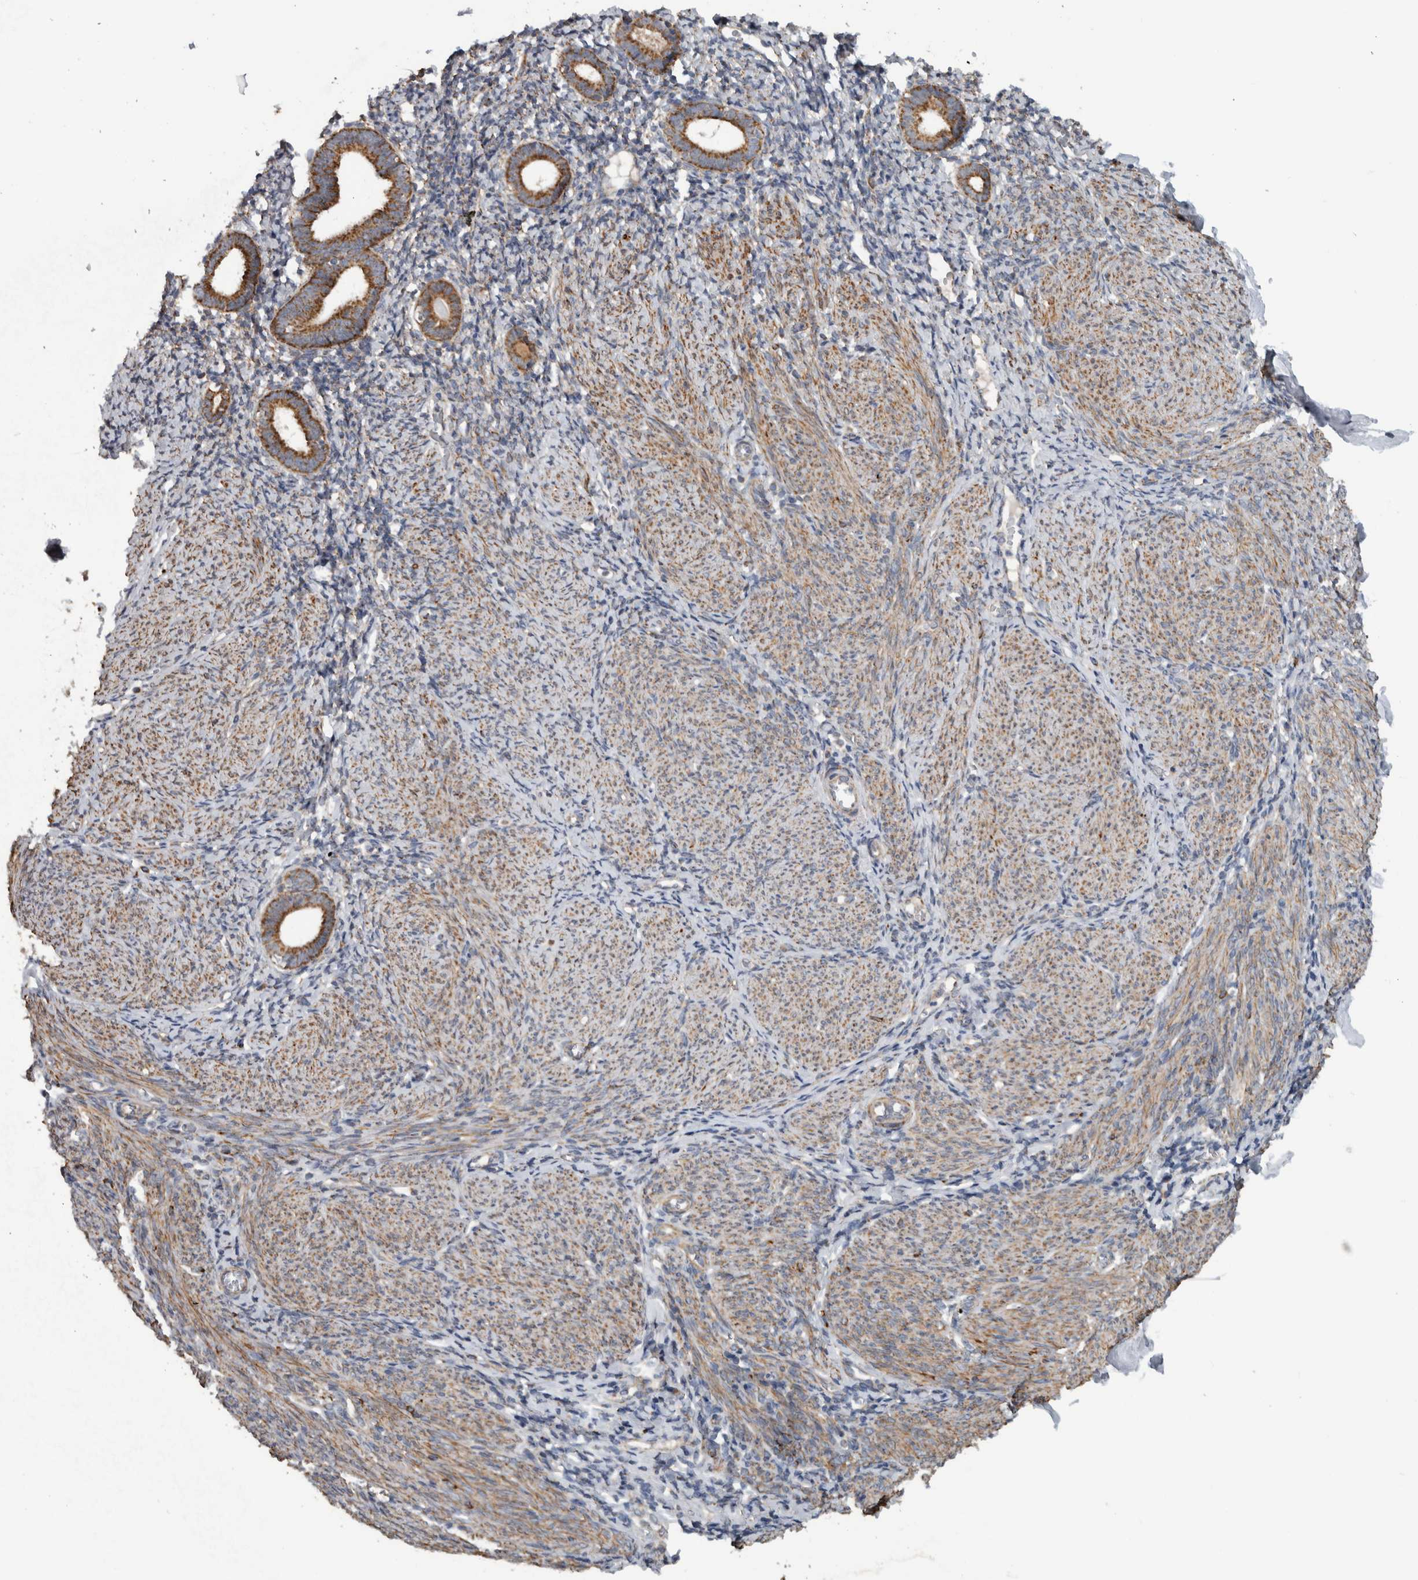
{"staining": {"intensity": "negative", "quantity": "none", "location": "none"}, "tissue": "endometrium", "cell_type": "Cells in endometrial stroma", "image_type": "normal", "snomed": [{"axis": "morphology", "description": "Normal tissue, NOS"}, {"axis": "morphology", "description": "Adenocarcinoma, NOS"}, {"axis": "topography", "description": "Endometrium"}], "caption": "High magnification brightfield microscopy of unremarkable endometrium stained with DAB (3,3'-diaminobenzidine) (brown) and counterstained with hematoxylin (blue): cells in endometrial stroma show no significant expression.", "gene": "ARMC1", "patient": {"sex": "female", "age": 57}}